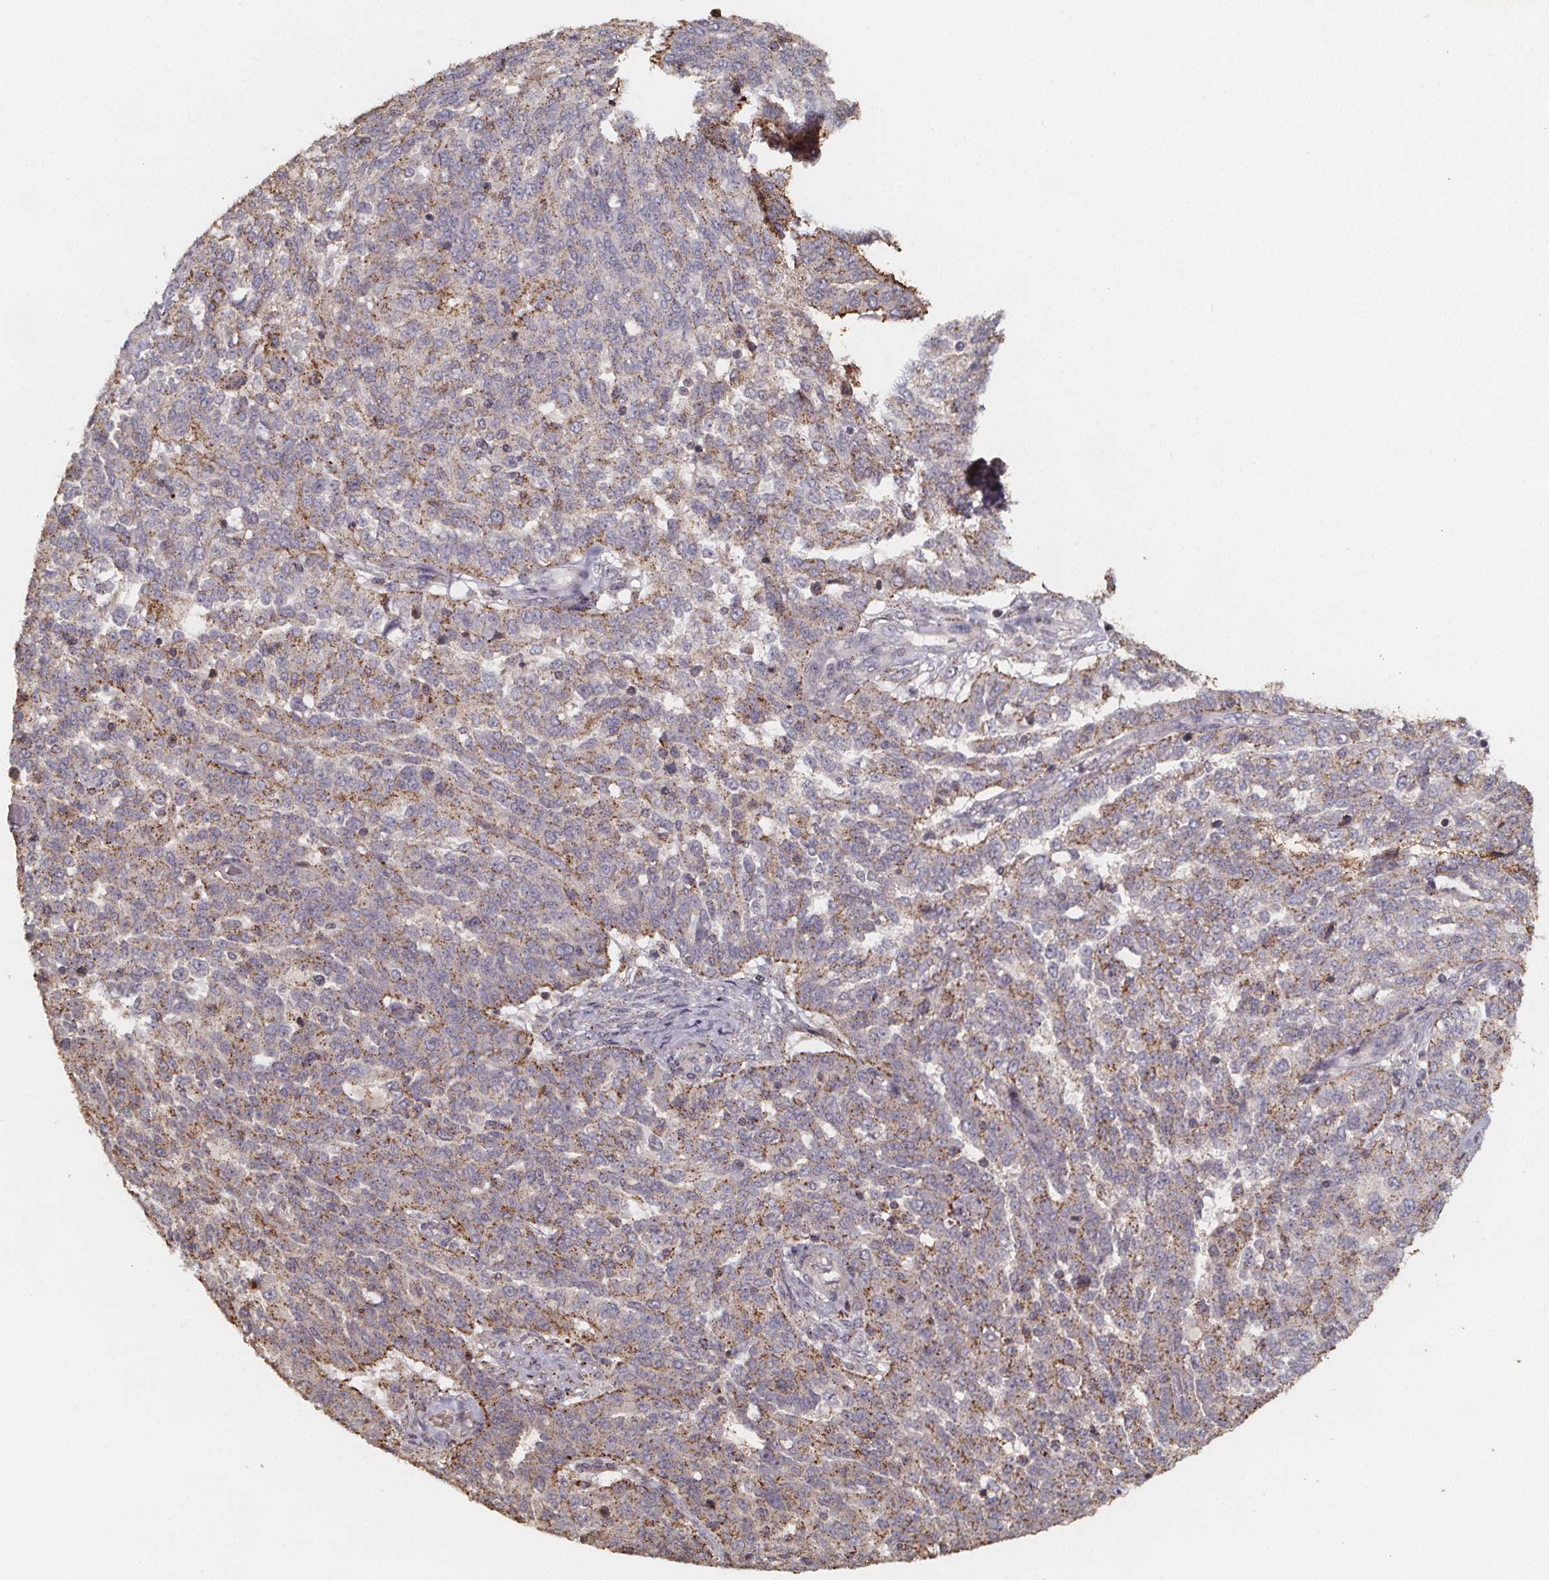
{"staining": {"intensity": "moderate", "quantity": "25%-75%", "location": "cytoplasmic/membranous"}, "tissue": "ovarian cancer", "cell_type": "Tumor cells", "image_type": "cancer", "snomed": [{"axis": "morphology", "description": "Cystadenocarcinoma, serous, NOS"}, {"axis": "topography", "description": "Ovary"}], "caption": "Human serous cystadenocarcinoma (ovarian) stained for a protein (brown) reveals moderate cytoplasmic/membranous positive positivity in about 25%-75% of tumor cells.", "gene": "ZNF879", "patient": {"sex": "female", "age": 67}}